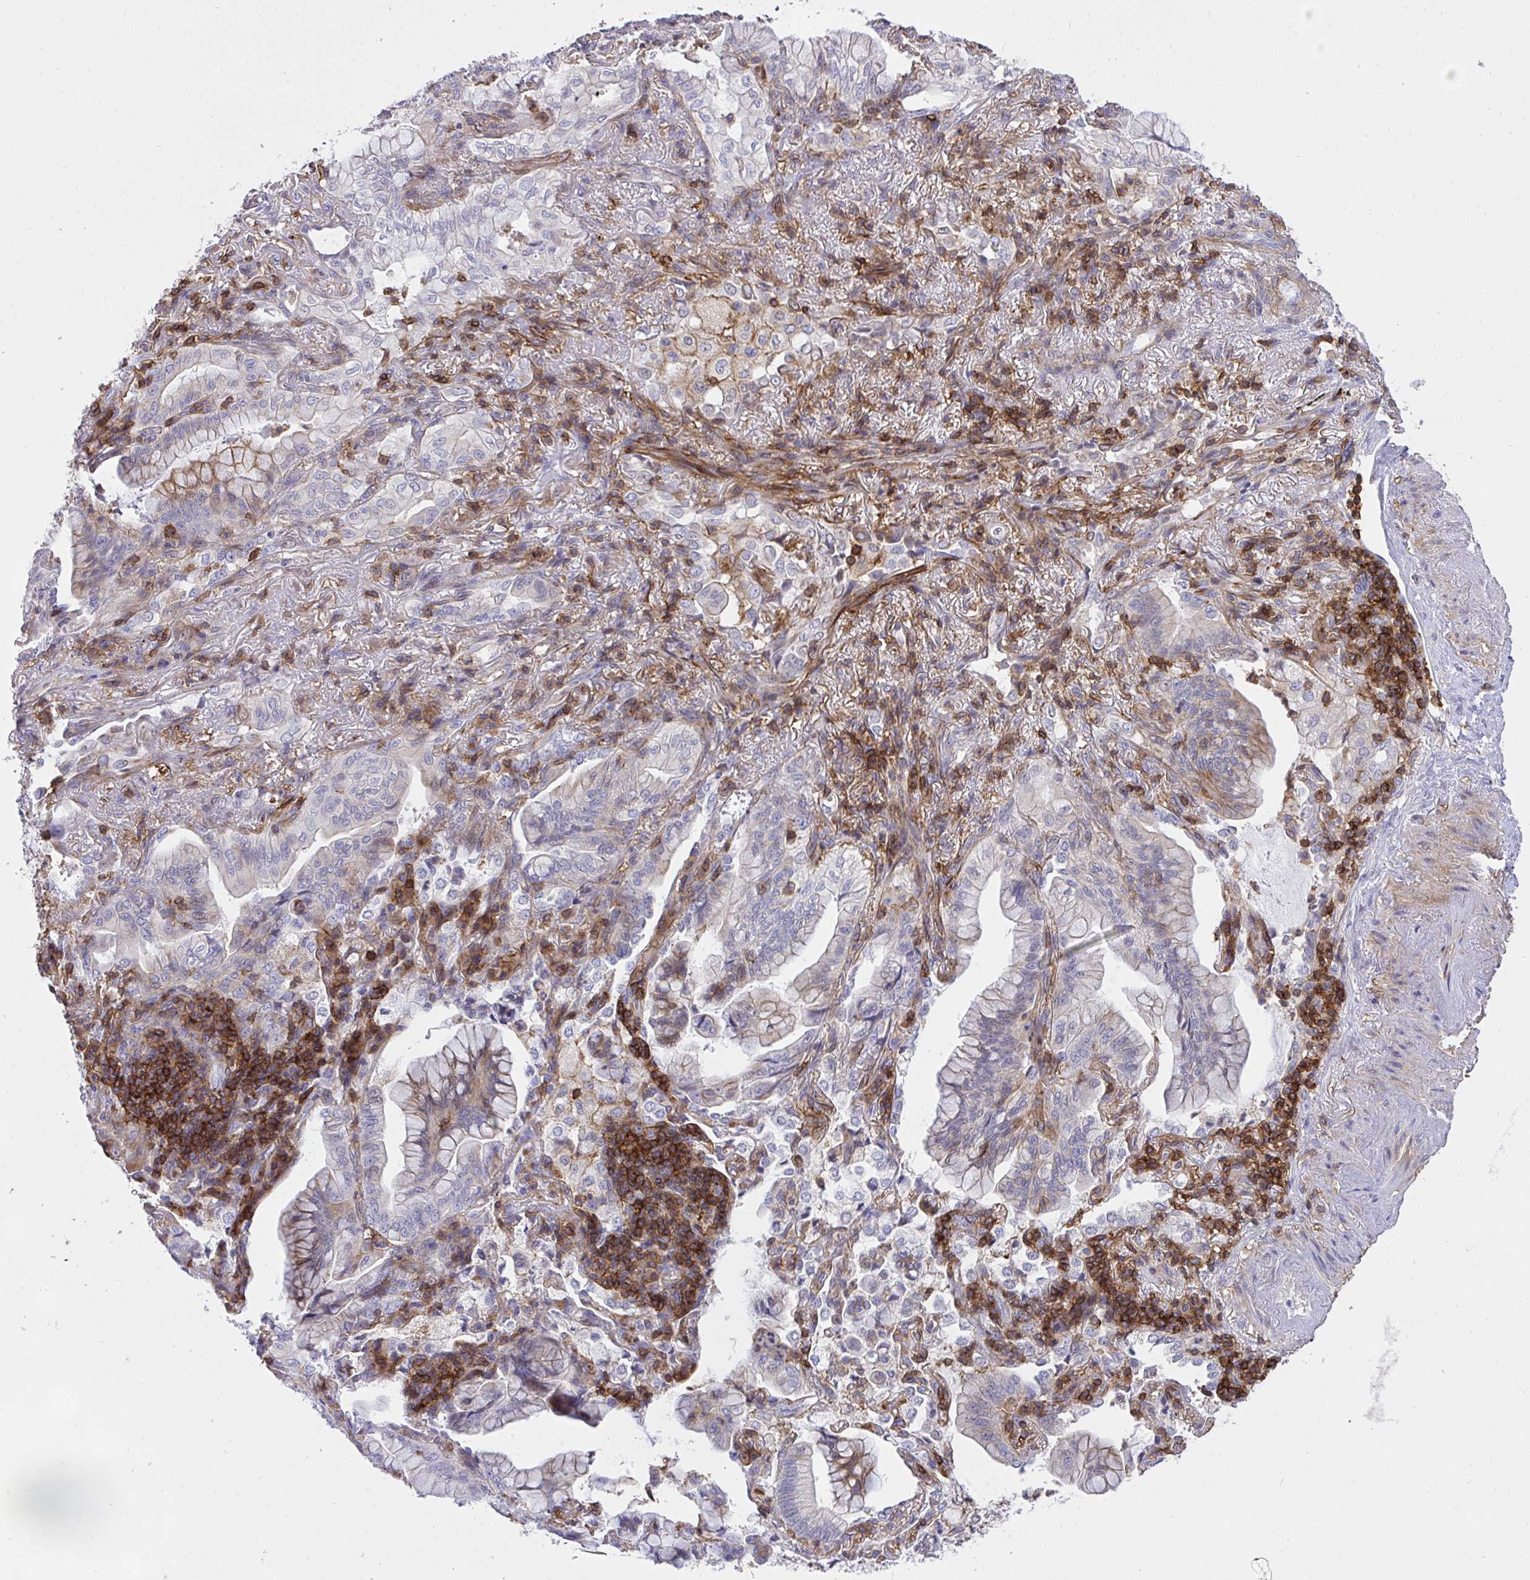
{"staining": {"intensity": "negative", "quantity": "none", "location": "none"}, "tissue": "lung cancer", "cell_type": "Tumor cells", "image_type": "cancer", "snomed": [{"axis": "morphology", "description": "Adenocarcinoma, NOS"}, {"axis": "topography", "description": "Lung"}], "caption": "The image reveals no significant positivity in tumor cells of adenocarcinoma (lung). Brightfield microscopy of IHC stained with DAB (3,3'-diaminobenzidine) (brown) and hematoxylin (blue), captured at high magnification.", "gene": "ERI1", "patient": {"sex": "male", "age": 77}}